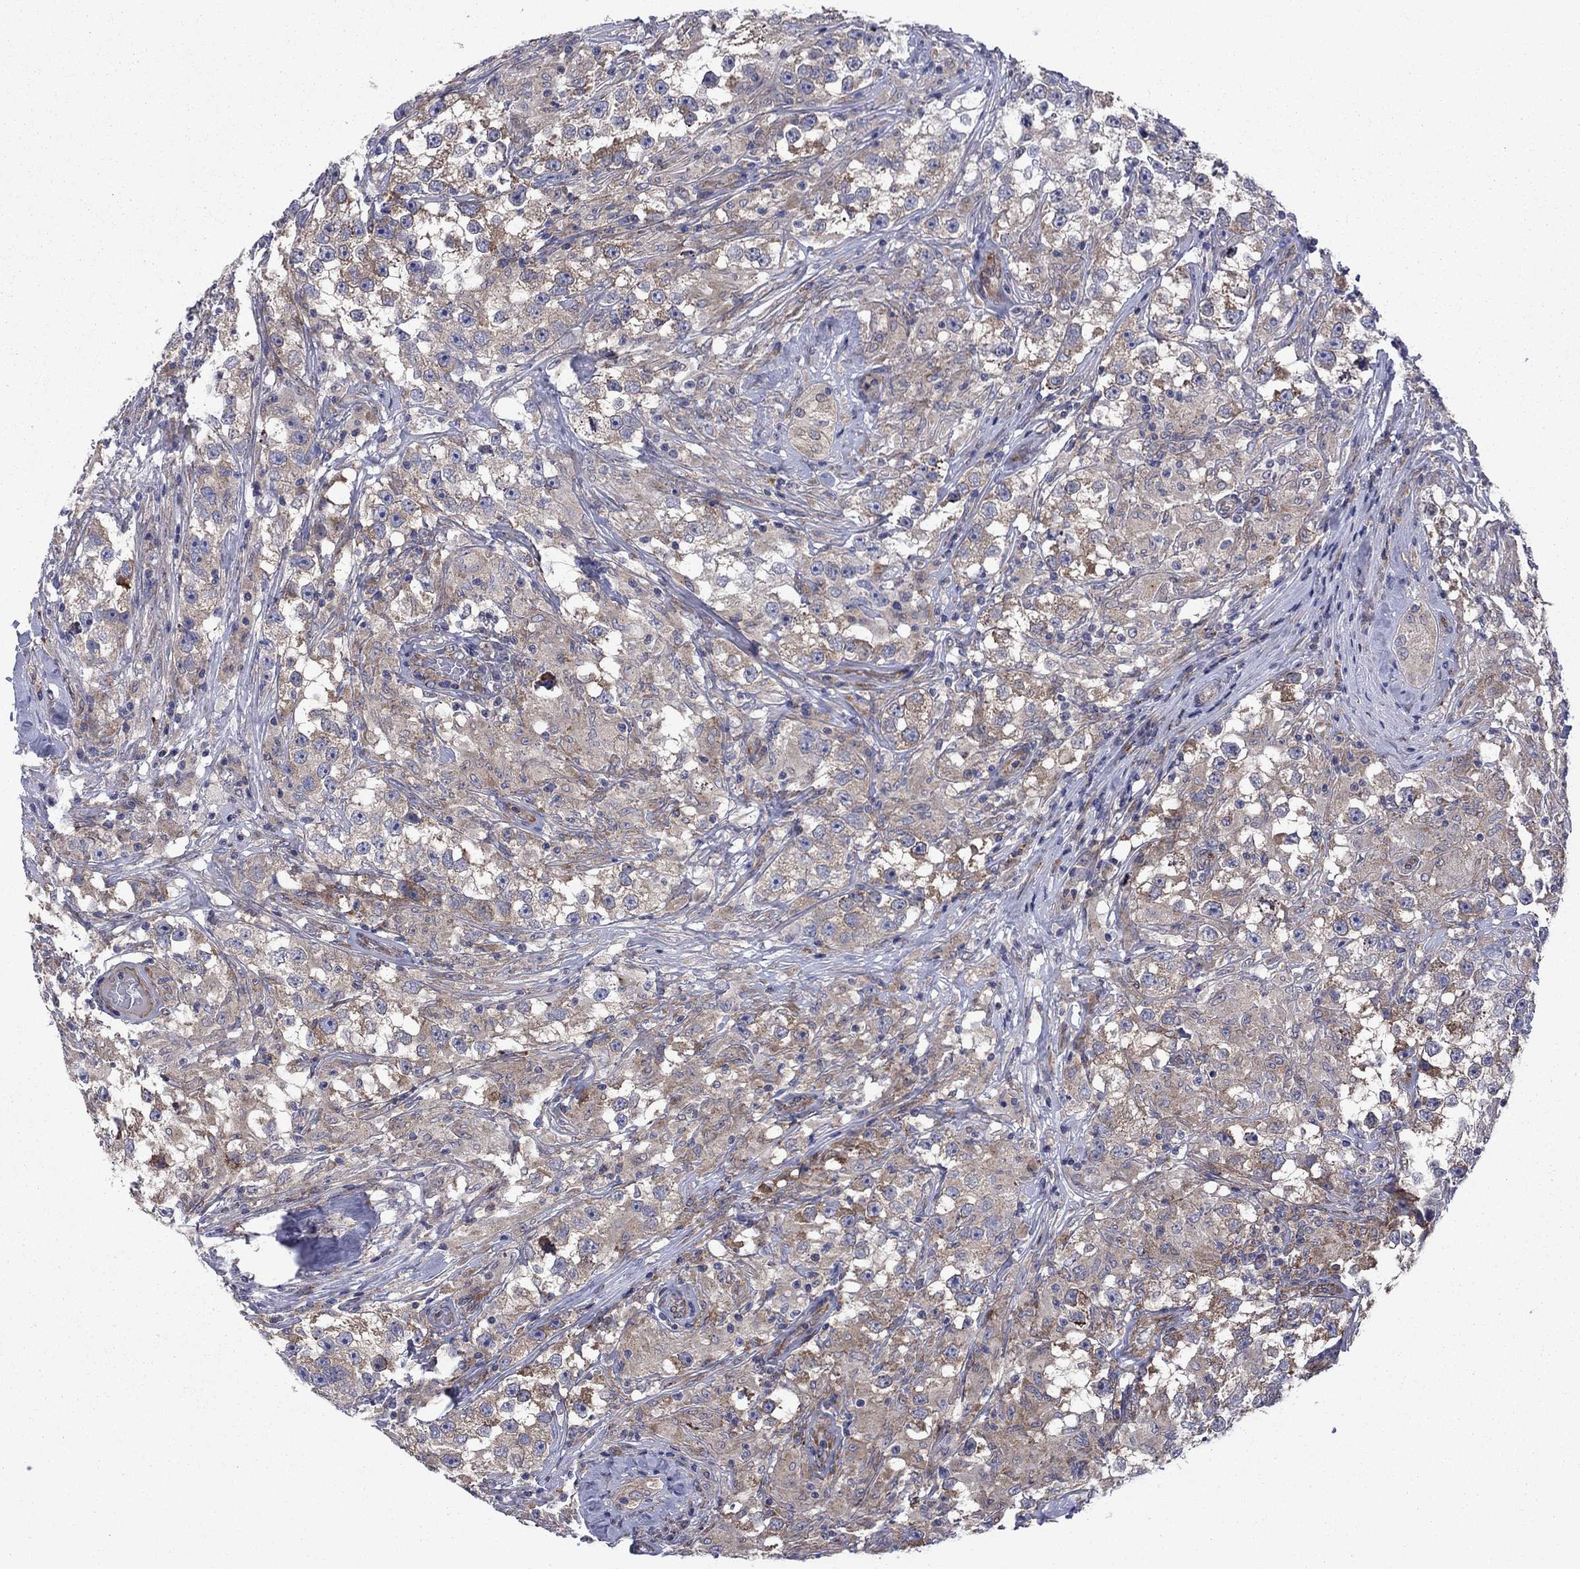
{"staining": {"intensity": "moderate", "quantity": "<25%", "location": "cytoplasmic/membranous"}, "tissue": "testis cancer", "cell_type": "Tumor cells", "image_type": "cancer", "snomed": [{"axis": "morphology", "description": "Seminoma, NOS"}, {"axis": "topography", "description": "Testis"}], "caption": "Brown immunohistochemical staining in human testis seminoma demonstrates moderate cytoplasmic/membranous positivity in about <25% of tumor cells. (DAB IHC, brown staining for protein, blue staining for nuclei).", "gene": "GPR155", "patient": {"sex": "male", "age": 46}}